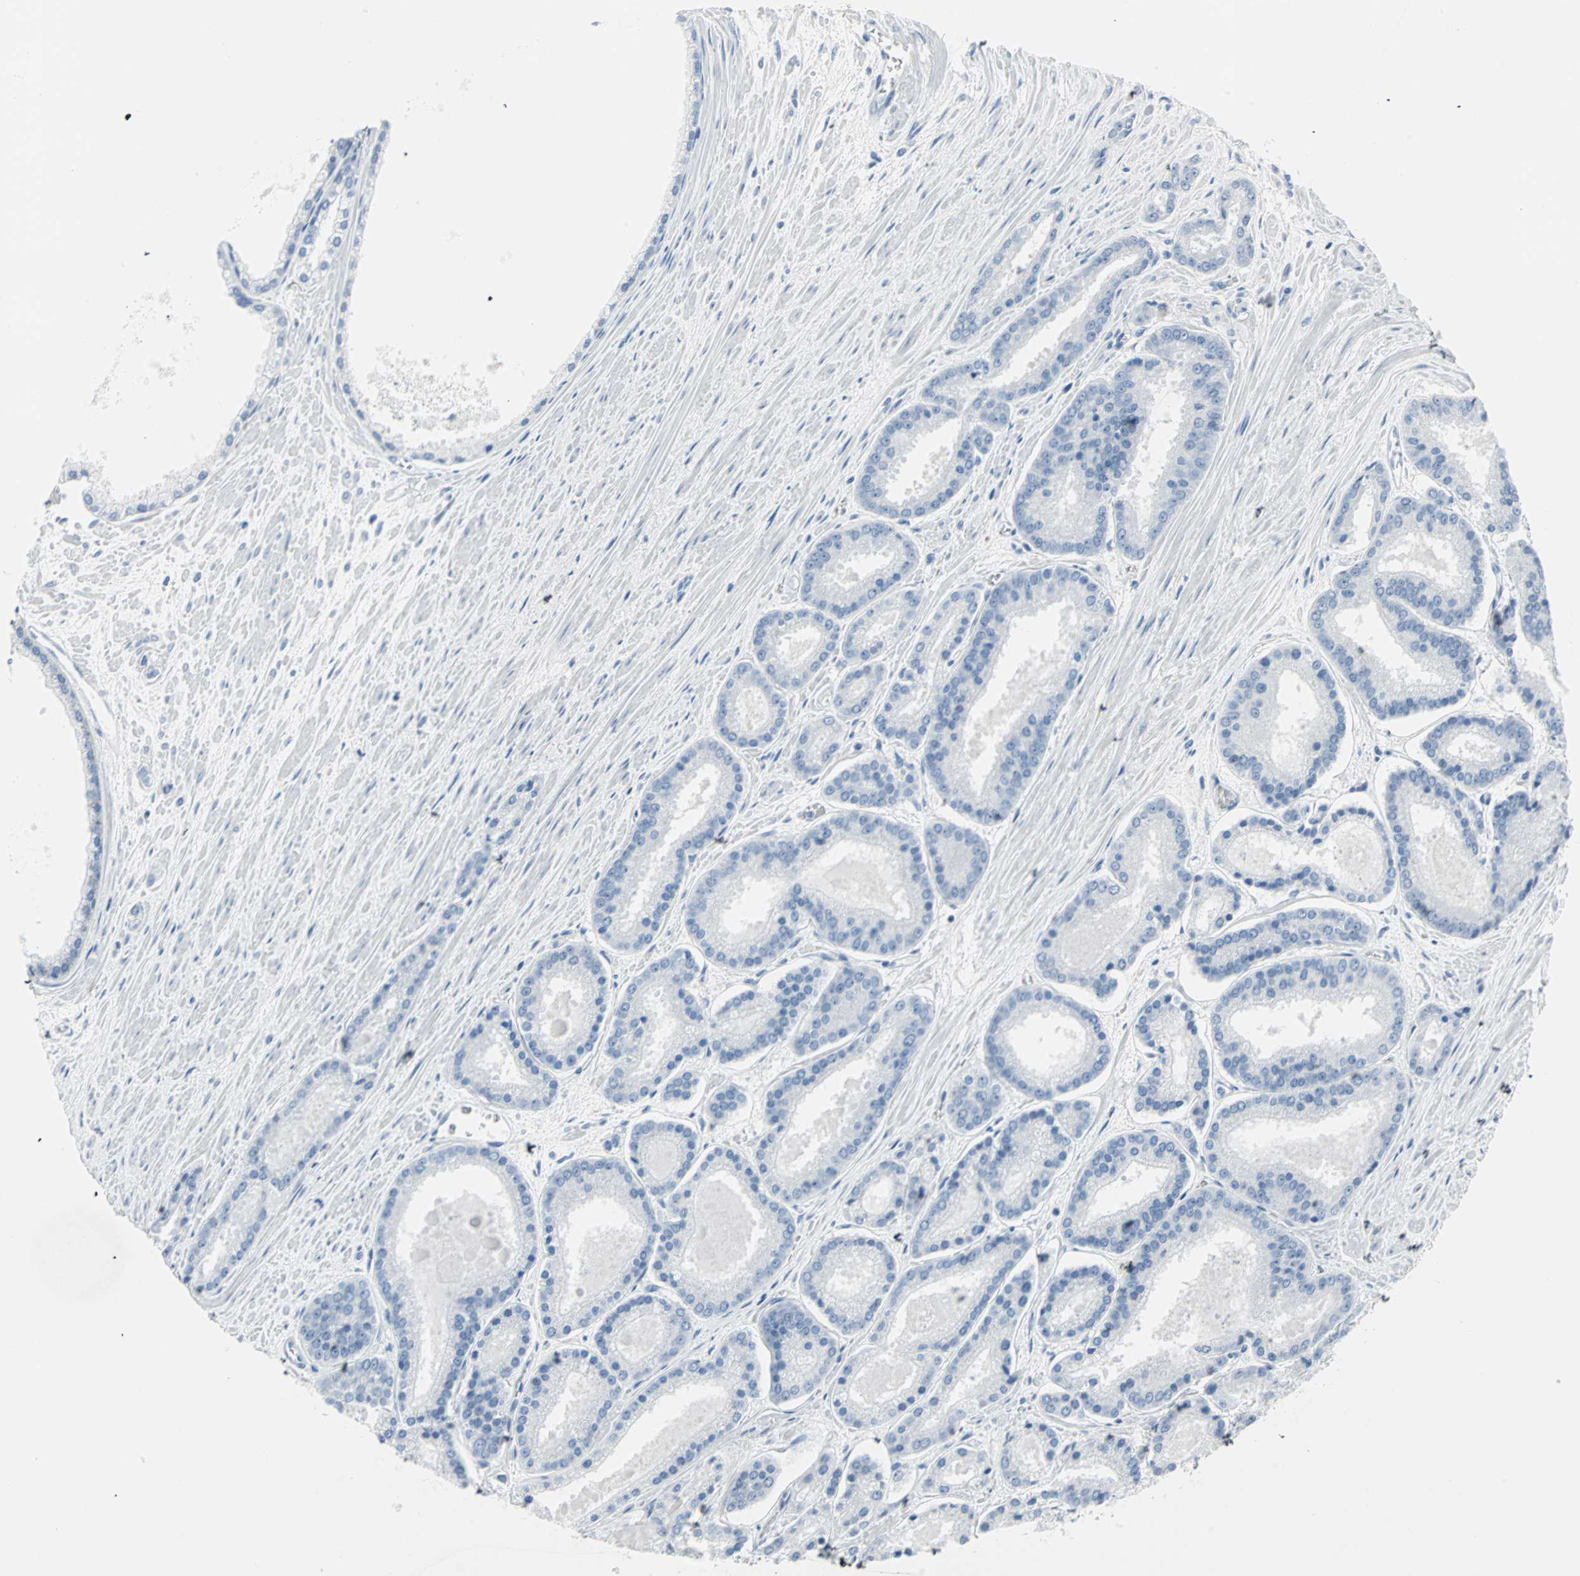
{"staining": {"intensity": "negative", "quantity": "none", "location": "none"}, "tissue": "prostate cancer", "cell_type": "Tumor cells", "image_type": "cancer", "snomed": [{"axis": "morphology", "description": "Adenocarcinoma, Low grade"}, {"axis": "topography", "description": "Prostate"}], "caption": "An image of human low-grade adenocarcinoma (prostate) is negative for staining in tumor cells.", "gene": "STX1A", "patient": {"sex": "male", "age": 59}}